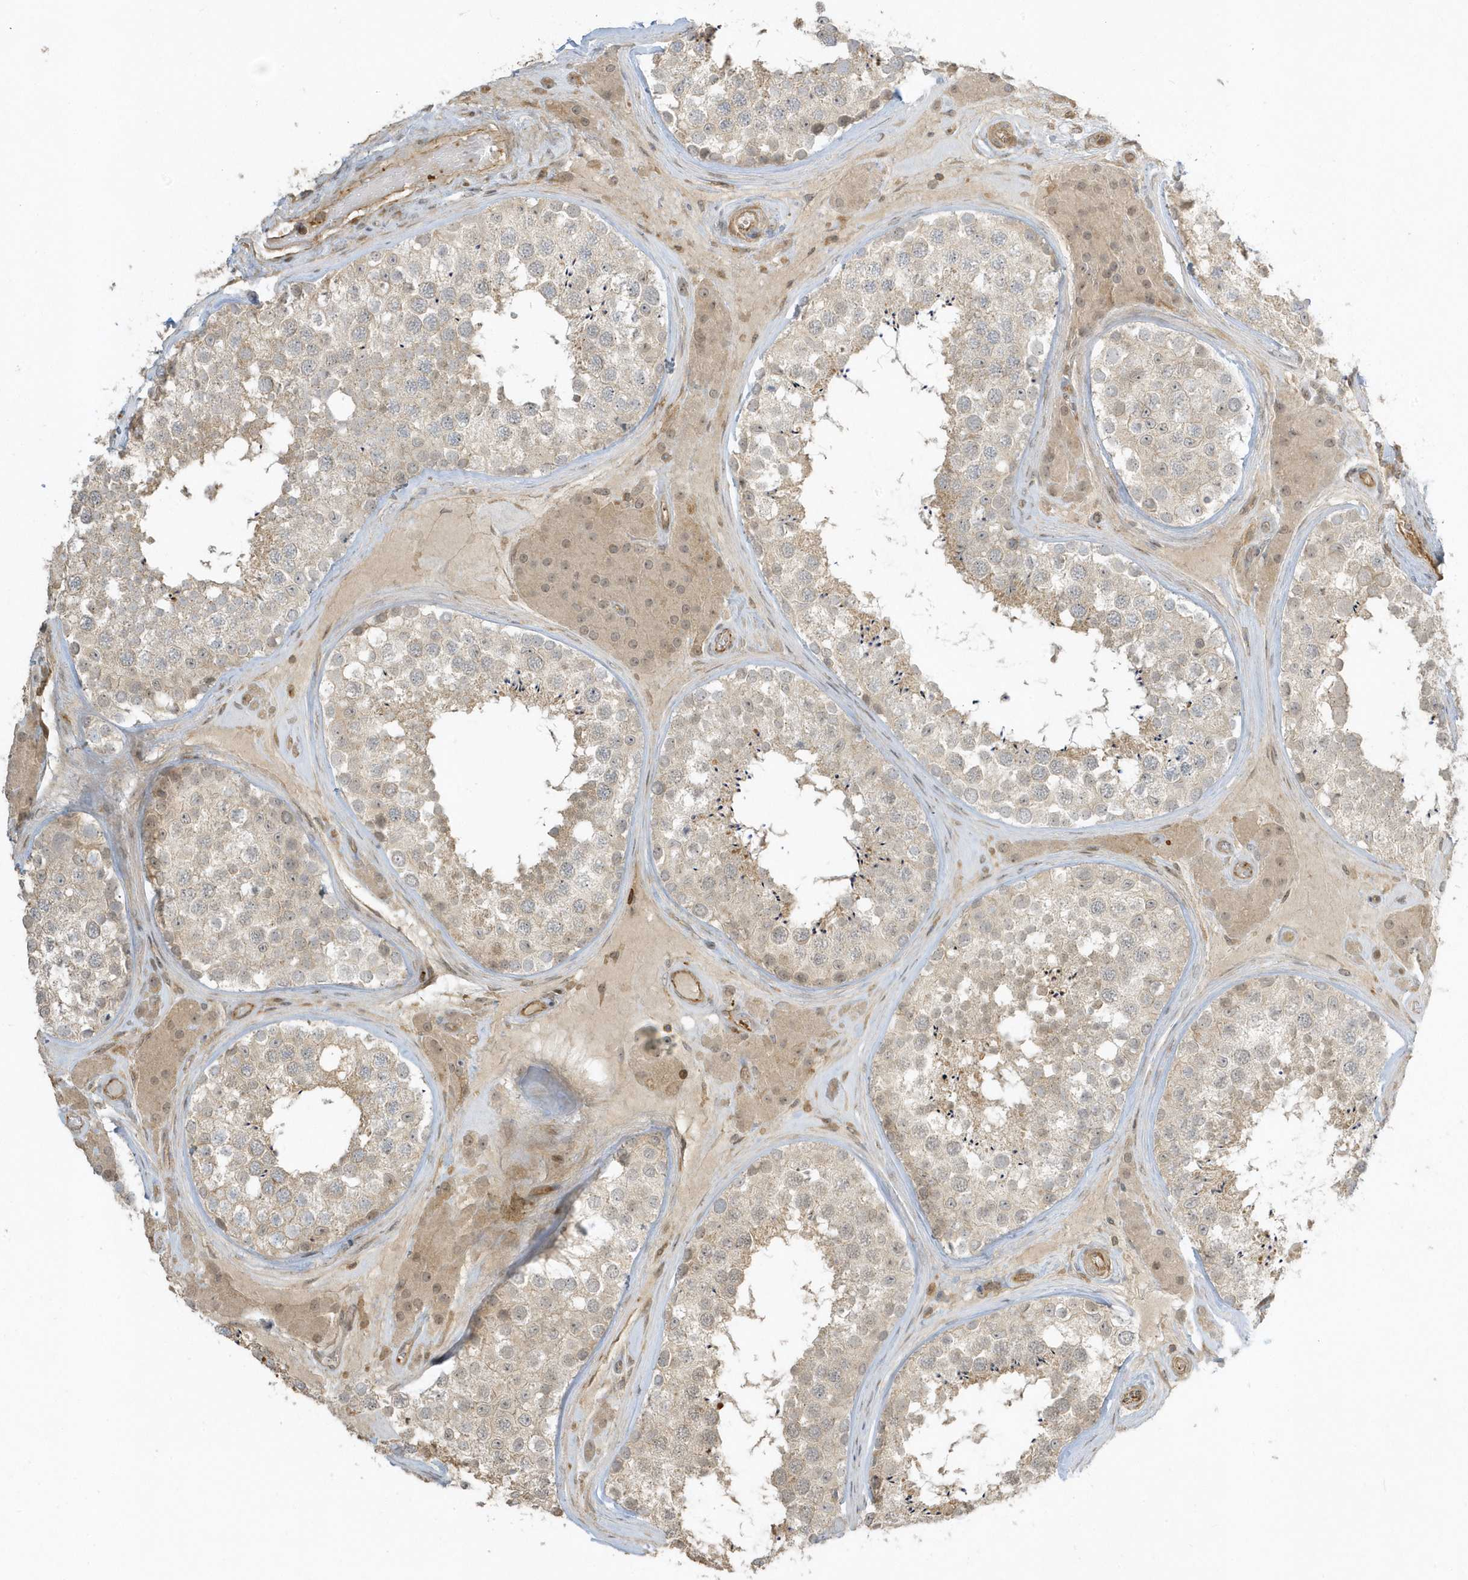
{"staining": {"intensity": "weak", "quantity": ">75%", "location": "cytoplasmic/membranous,nuclear"}, "tissue": "testis", "cell_type": "Cells in seminiferous ducts", "image_type": "normal", "snomed": [{"axis": "morphology", "description": "Normal tissue, NOS"}, {"axis": "topography", "description": "Testis"}], "caption": "A low amount of weak cytoplasmic/membranous,nuclear expression is appreciated in about >75% of cells in seminiferous ducts in unremarkable testis. The staining is performed using DAB brown chromogen to label protein expression. The nuclei are counter-stained blue using hematoxylin.", "gene": "ZBTB8A", "patient": {"sex": "male", "age": 46}}